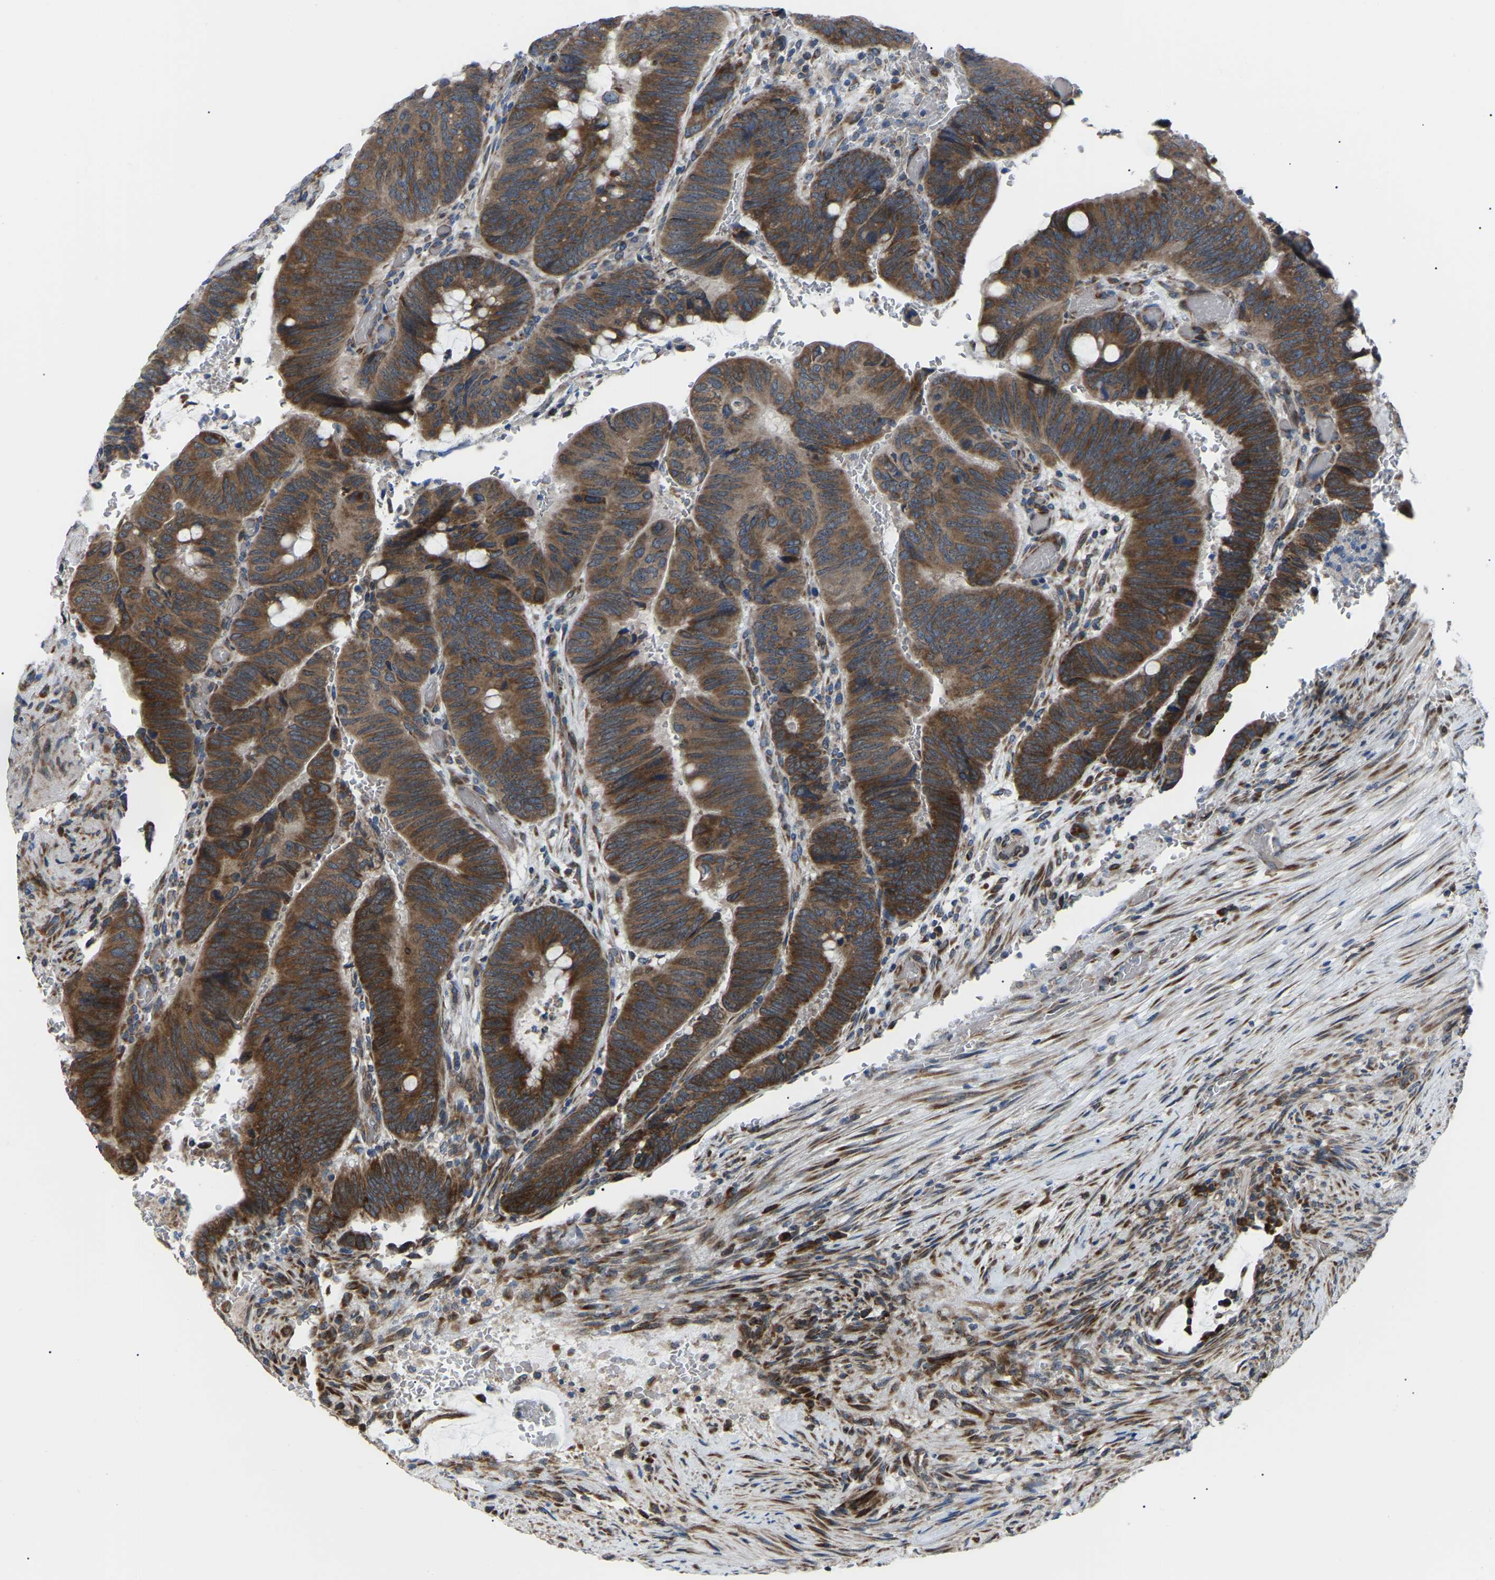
{"staining": {"intensity": "strong", "quantity": ">75%", "location": "cytoplasmic/membranous"}, "tissue": "colorectal cancer", "cell_type": "Tumor cells", "image_type": "cancer", "snomed": [{"axis": "morphology", "description": "Normal tissue, NOS"}, {"axis": "morphology", "description": "Adenocarcinoma, NOS"}, {"axis": "topography", "description": "Rectum"}], "caption": "A high-resolution histopathology image shows immunohistochemistry (IHC) staining of colorectal cancer, which displays strong cytoplasmic/membranous positivity in about >75% of tumor cells. Immunohistochemistry (ihc) stains the protein in brown and the nuclei are stained blue.", "gene": "AGO2", "patient": {"sex": "male", "age": 92}}